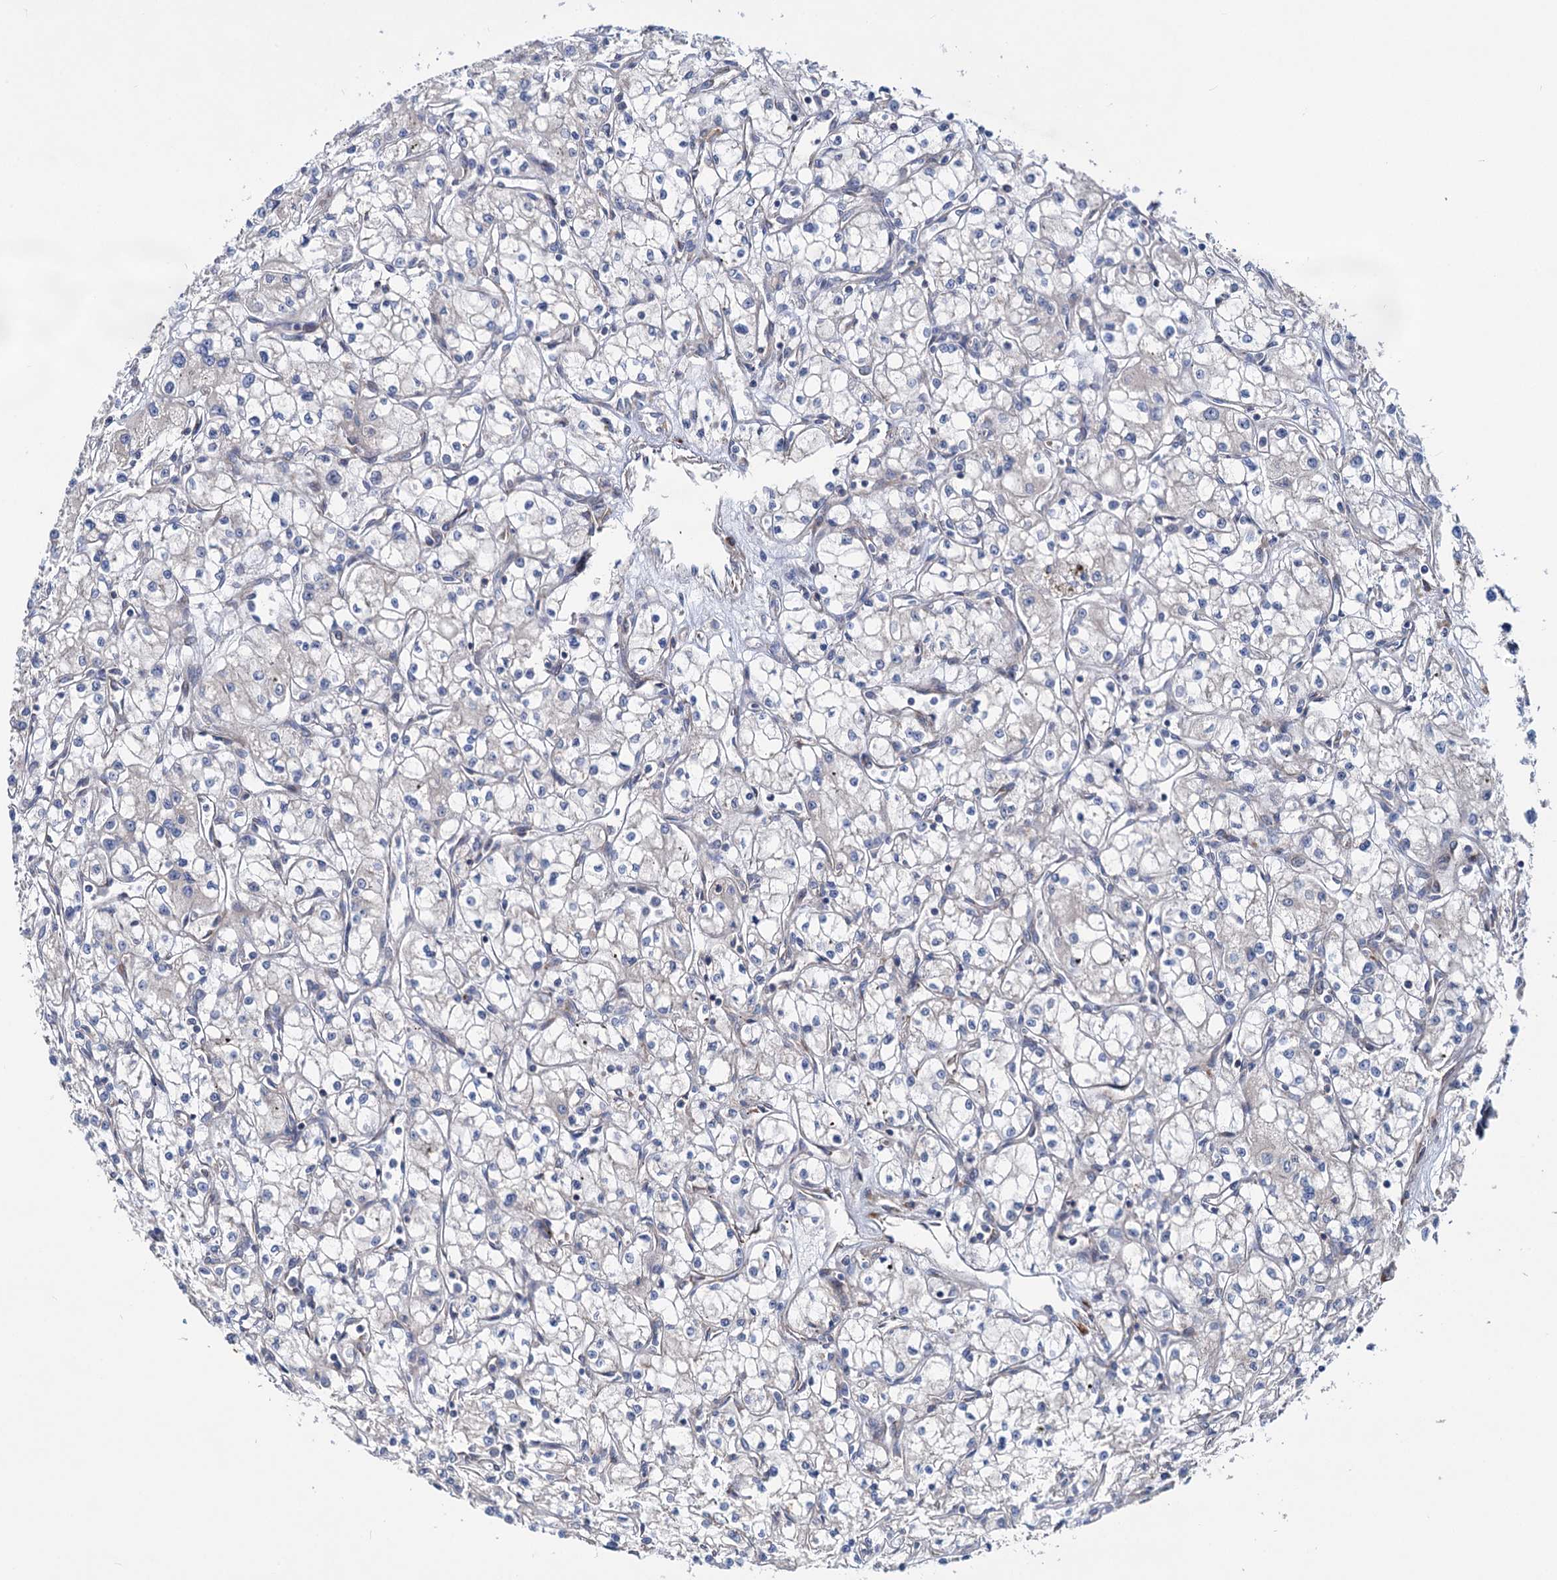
{"staining": {"intensity": "negative", "quantity": "none", "location": "none"}, "tissue": "renal cancer", "cell_type": "Tumor cells", "image_type": "cancer", "snomed": [{"axis": "morphology", "description": "Adenocarcinoma, NOS"}, {"axis": "topography", "description": "Kidney"}], "caption": "The micrograph demonstrates no staining of tumor cells in renal adenocarcinoma.", "gene": "PTDSS2", "patient": {"sex": "male", "age": 59}}